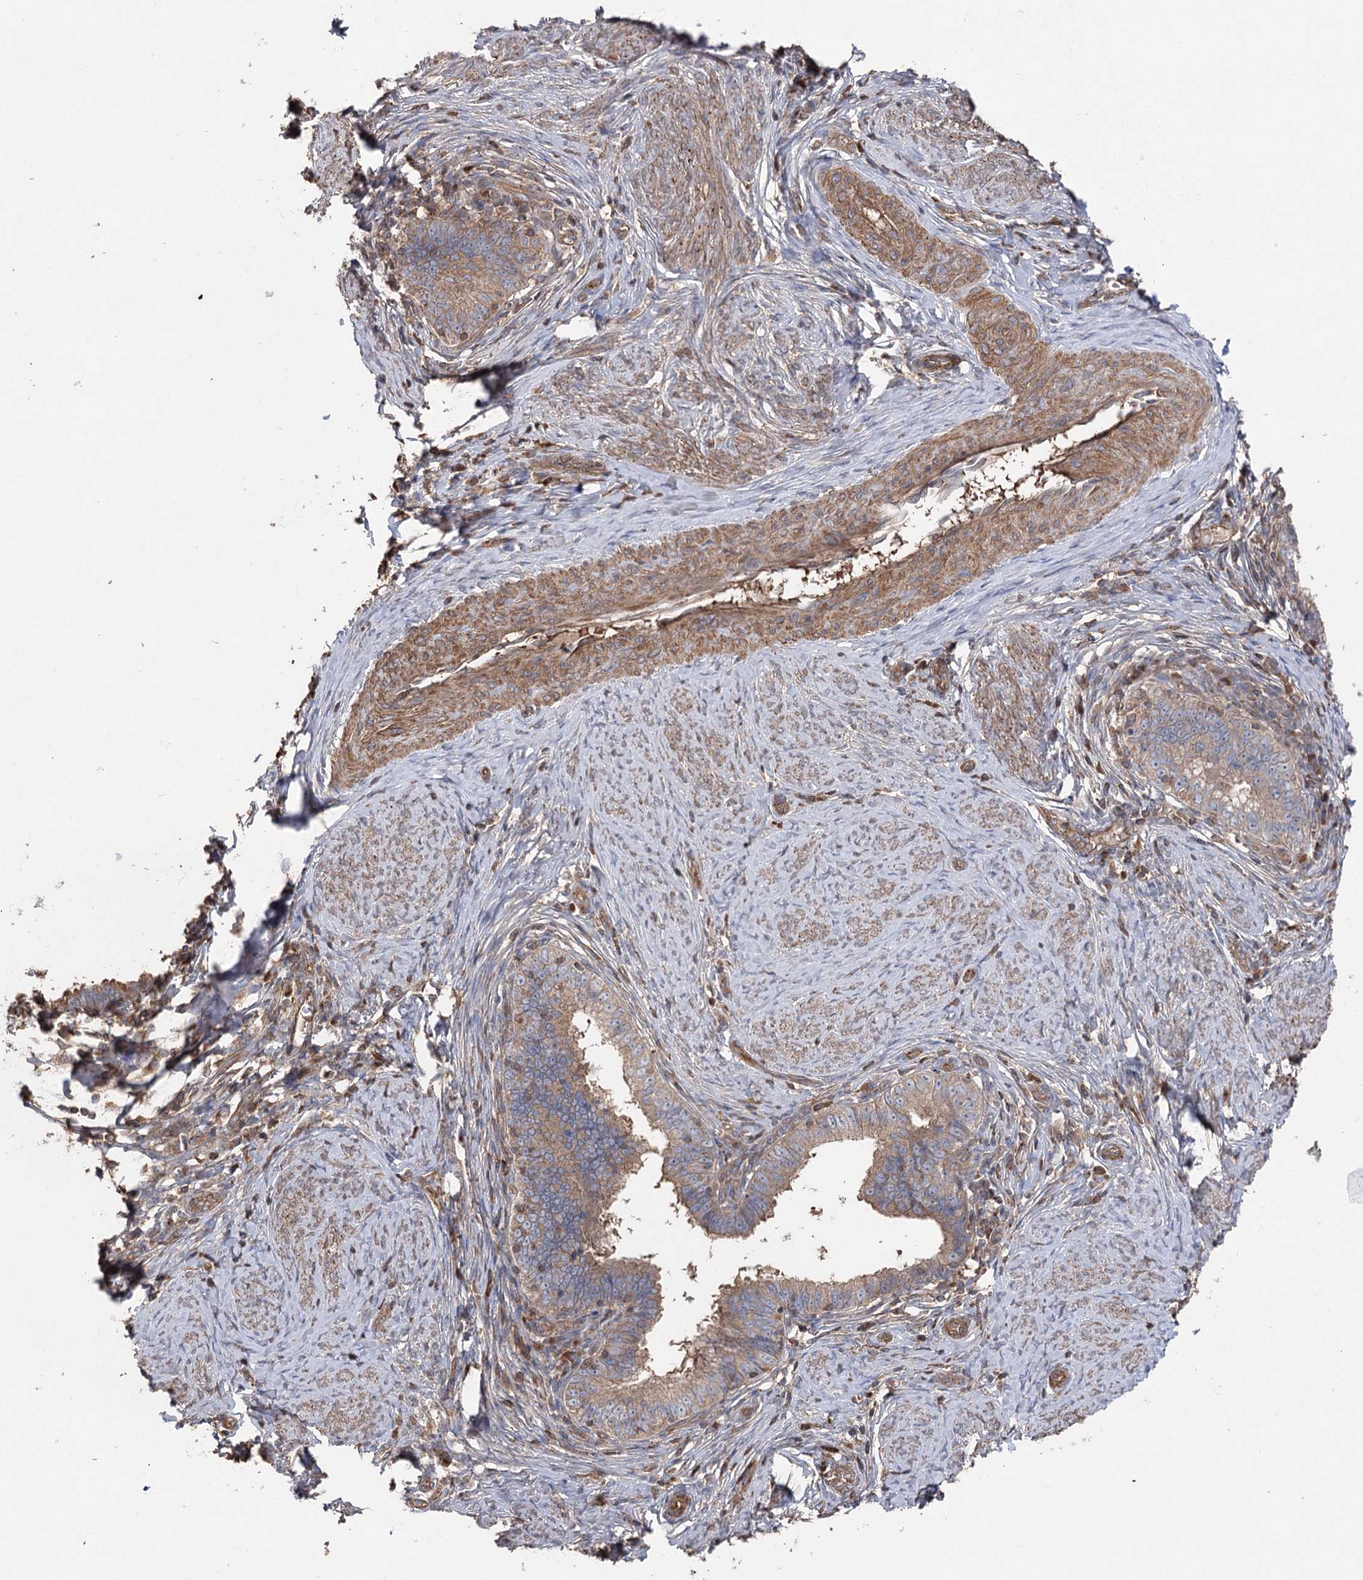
{"staining": {"intensity": "moderate", "quantity": ">75%", "location": "cytoplasmic/membranous"}, "tissue": "cervical cancer", "cell_type": "Tumor cells", "image_type": "cancer", "snomed": [{"axis": "morphology", "description": "Adenocarcinoma, NOS"}, {"axis": "topography", "description": "Cervix"}], "caption": "Brown immunohistochemical staining in human cervical adenocarcinoma demonstrates moderate cytoplasmic/membranous staining in about >75% of tumor cells.", "gene": "LARS2", "patient": {"sex": "female", "age": 36}}